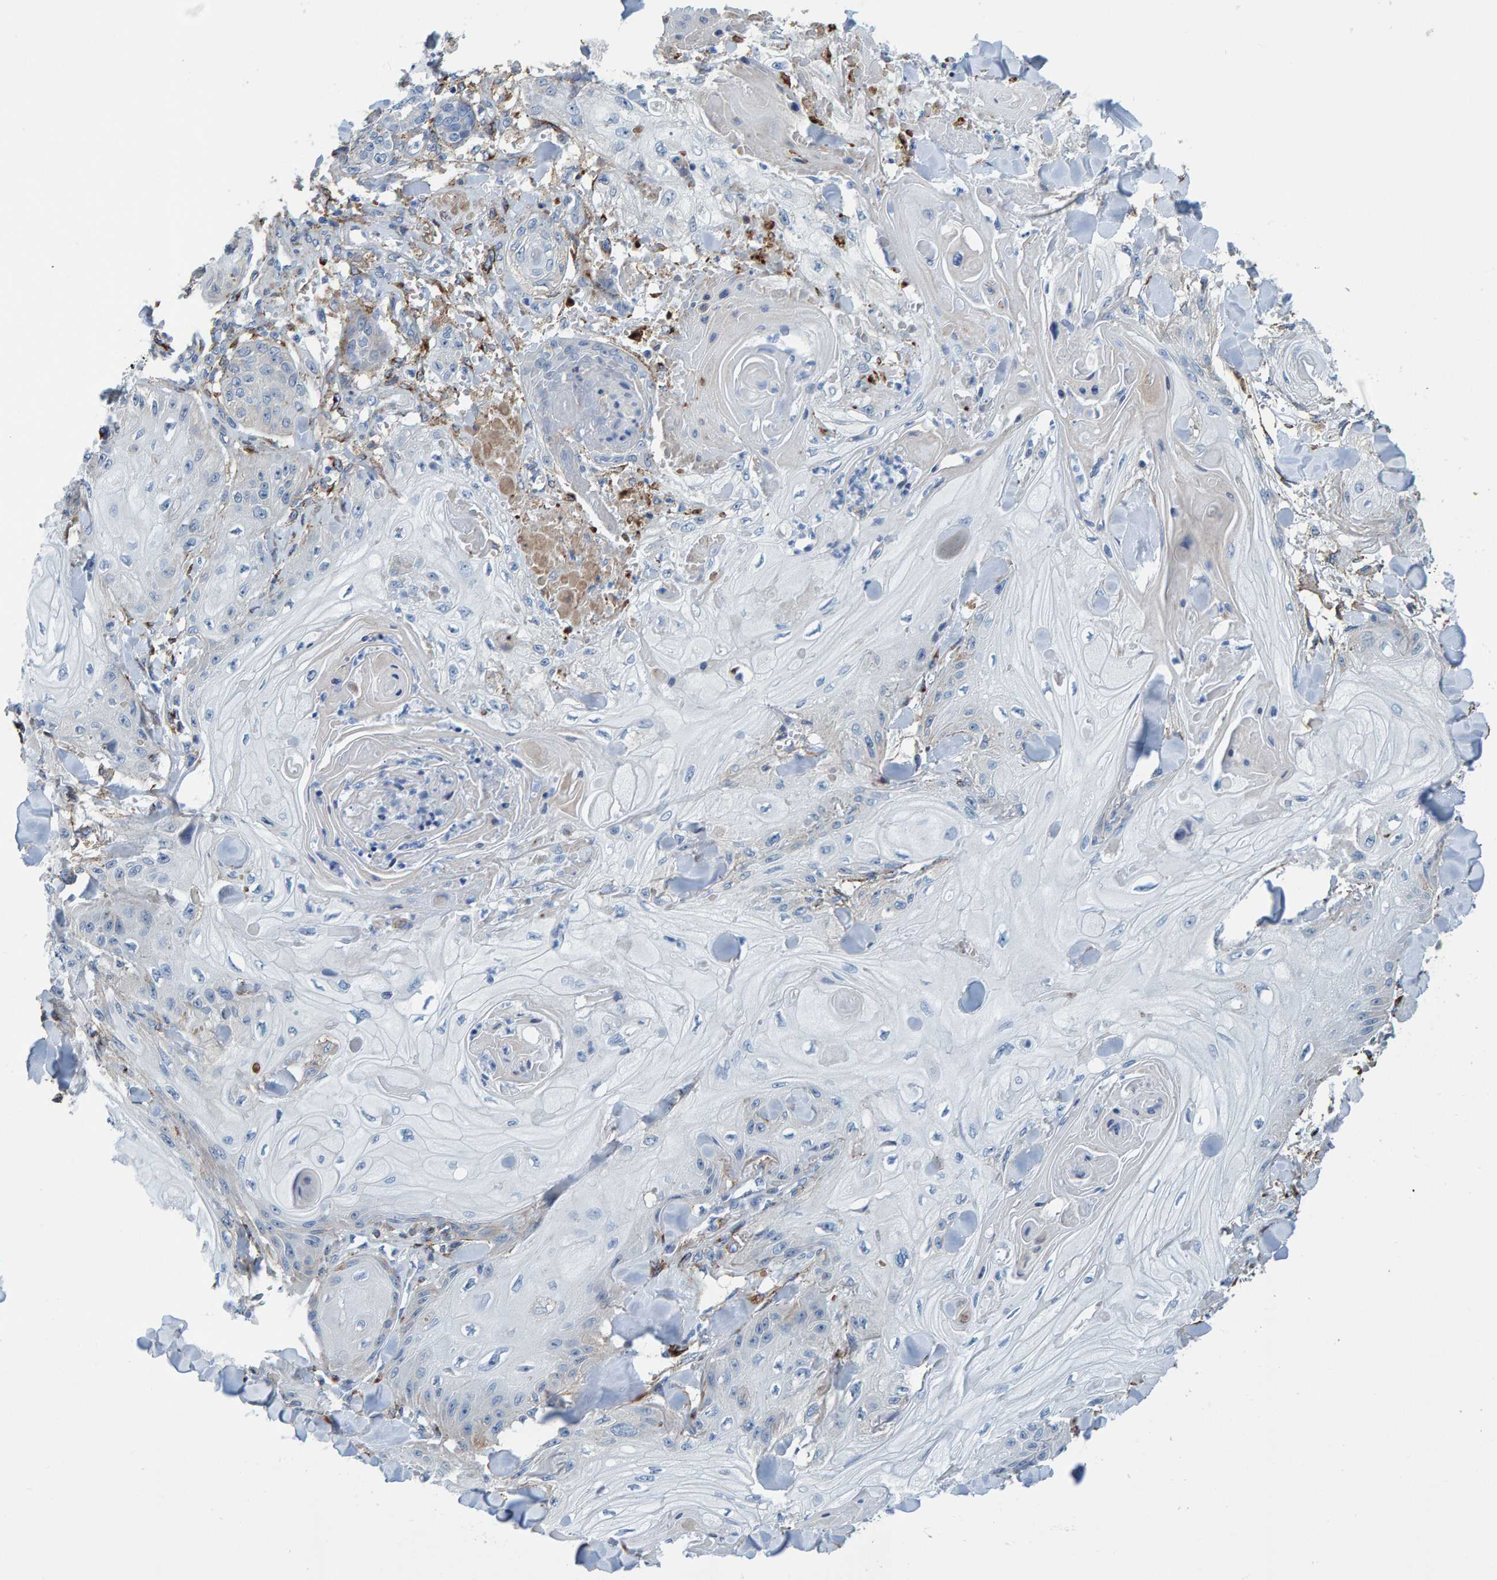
{"staining": {"intensity": "negative", "quantity": "none", "location": "none"}, "tissue": "skin cancer", "cell_type": "Tumor cells", "image_type": "cancer", "snomed": [{"axis": "morphology", "description": "Squamous cell carcinoma, NOS"}, {"axis": "topography", "description": "Skin"}], "caption": "The micrograph displays no significant staining in tumor cells of skin cancer. (DAB immunohistochemistry with hematoxylin counter stain).", "gene": "LRP1", "patient": {"sex": "male", "age": 74}}